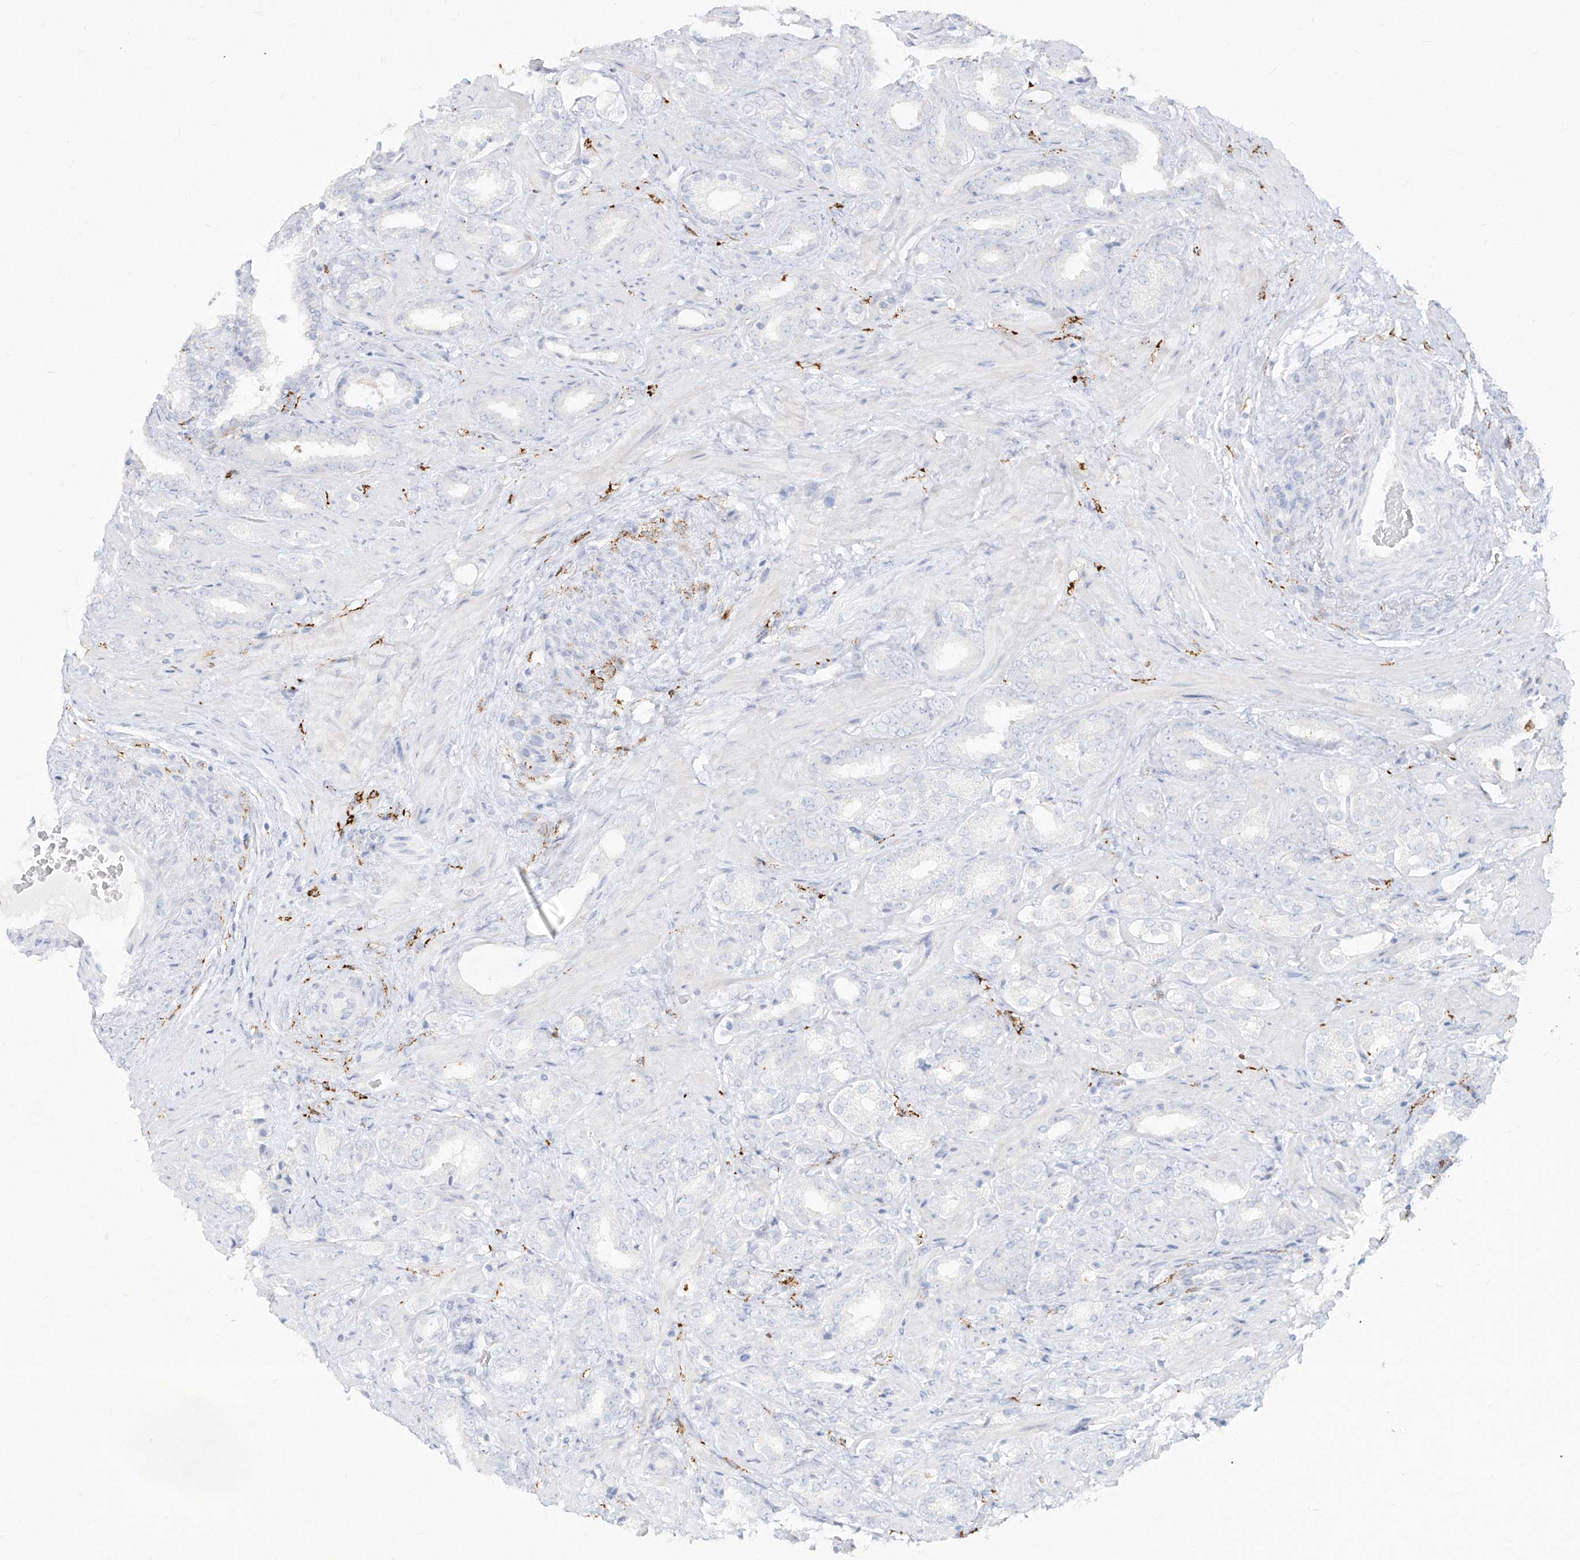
{"staining": {"intensity": "negative", "quantity": "none", "location": "none"}, "tissue": "prostate cancer", "cell_type": "Tumor cells", "image_type": "cancer", "snomed": [{"axis": "morphology", "description": "Adenocarcinoma, High grade"}, {"axis": "topography", "description": "Prostate"}], "caption": "IHC photomicrograph of neoplastic tissue: prostate high-grade adenocarcinoma stained with DAB (3,3'-diaminobenzidine) exhibits no significant protein expression in tumor cells.", "gene": "CD209", "patient": {"sex": "male", "age": 64}}